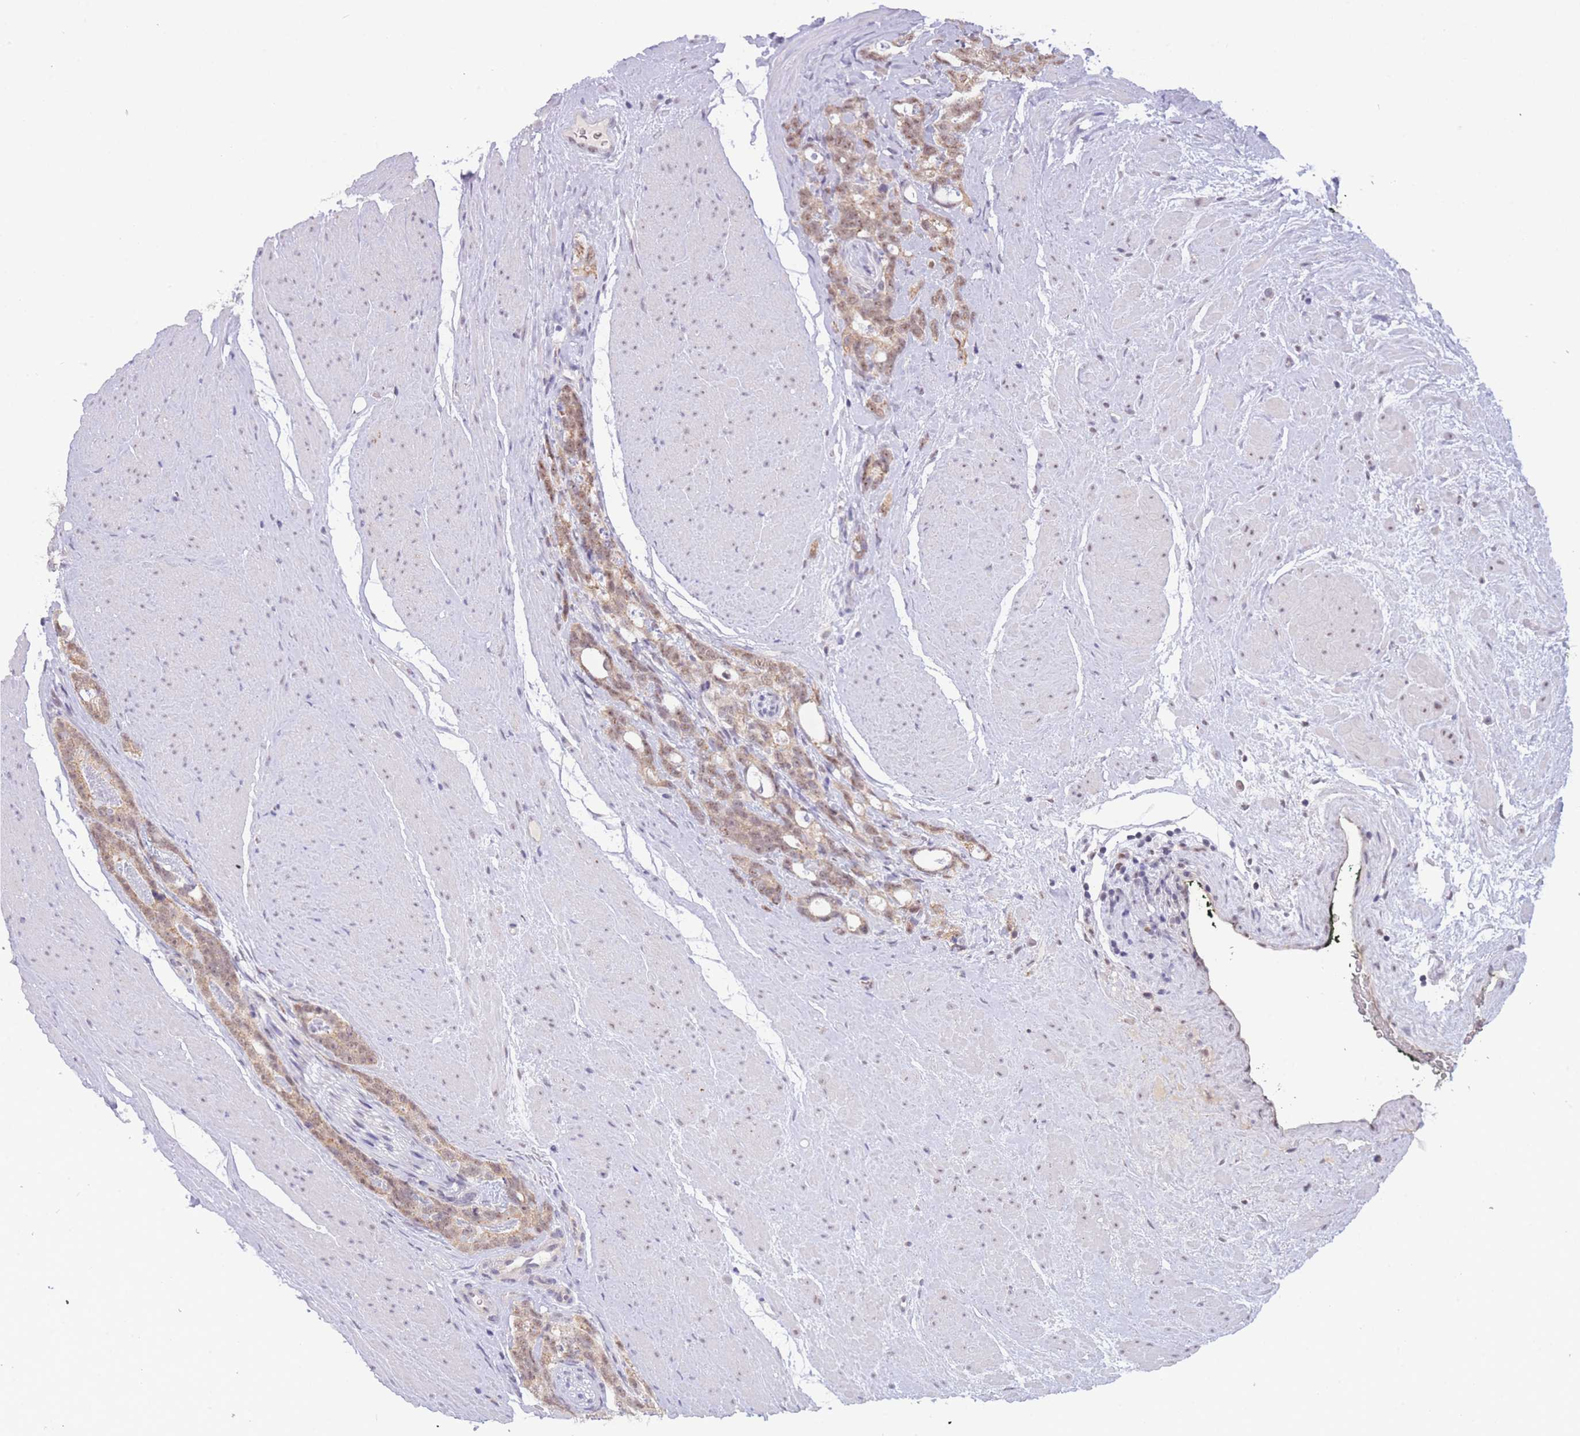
{"staining": {"intensity": "weak", "quantity": ">75%", "location": "cytoplasmic/membranous,nuclear"}, "tissue": "prostate cancer", "cell_type": "Tumor cells", "image_type": "cancer", "snomed": [{"axis": "morphology", "description": "Adenocarcinoma, High grade"}, {"axis": "topography", "description": "Prostate"}], "caption": "The micrograph demonstrates staining of prostate cancer, revealing weak cytoplasmic/membranous and nuclear protein positivity (brown color) within tumor cells. (Brightfield microscopy of DAB IHC at high magnification).", "gene": "GOLGA6L25", "patient": {"sex": "male", "age": 74}}